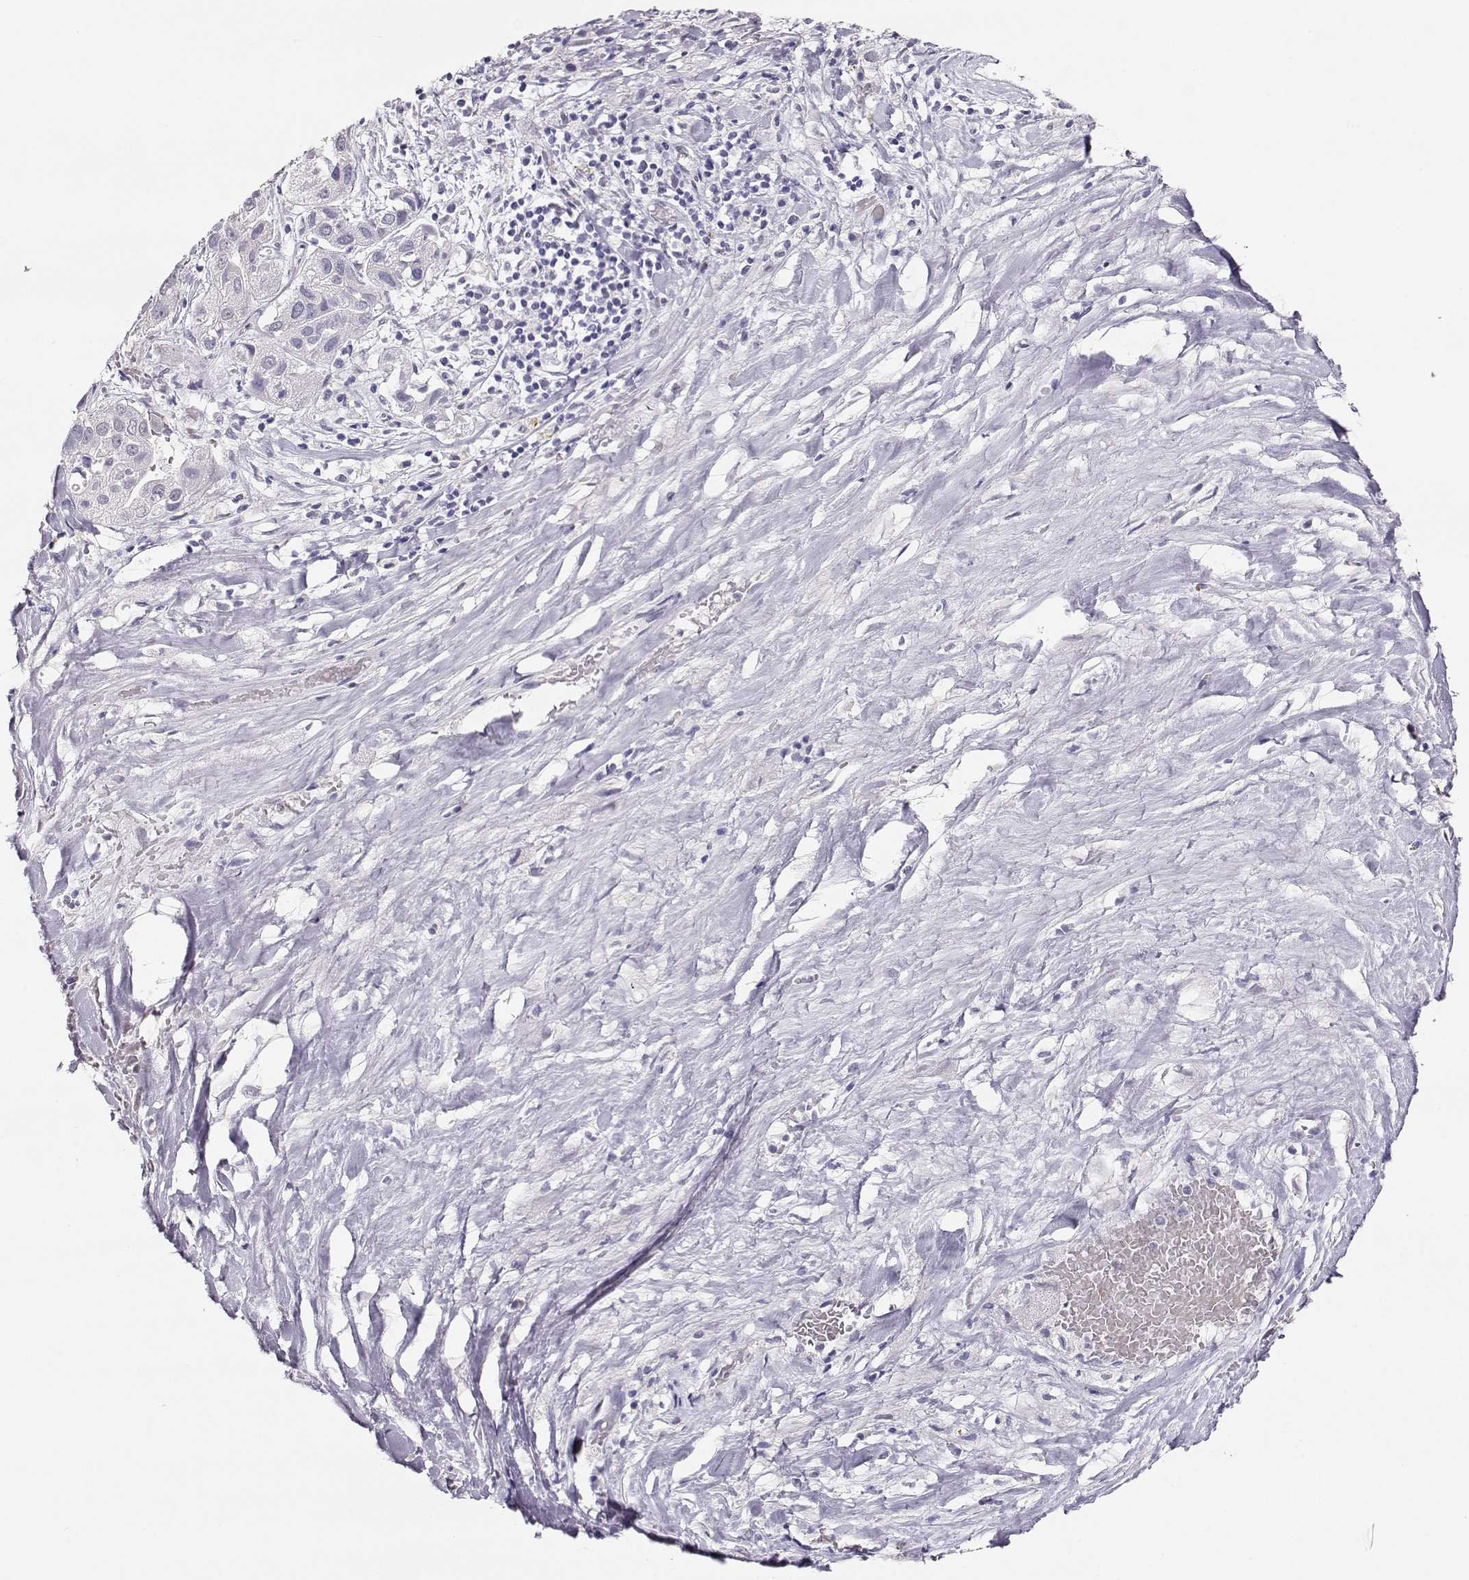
{"staining": {"intensity": "negative", "quantity": "none", "location": "none"}, "tissue": "liver cancer", "cell_type": "Tumor cells", "image_type": "cancer", "snomed": [{"axis": "morphology", "description": "Cholangiocarcinoma"}, {"axis": "topography", "description": "Liver"}], "caption": "Immunohistochemistry (IHC) image of neoplastic tissue: human cholangiocarcinoma (liver) stained with DAB displays no significant protein staining in tumor cells.", "gene": "POLI", "patient": {"sex": "female", "age": 52}}